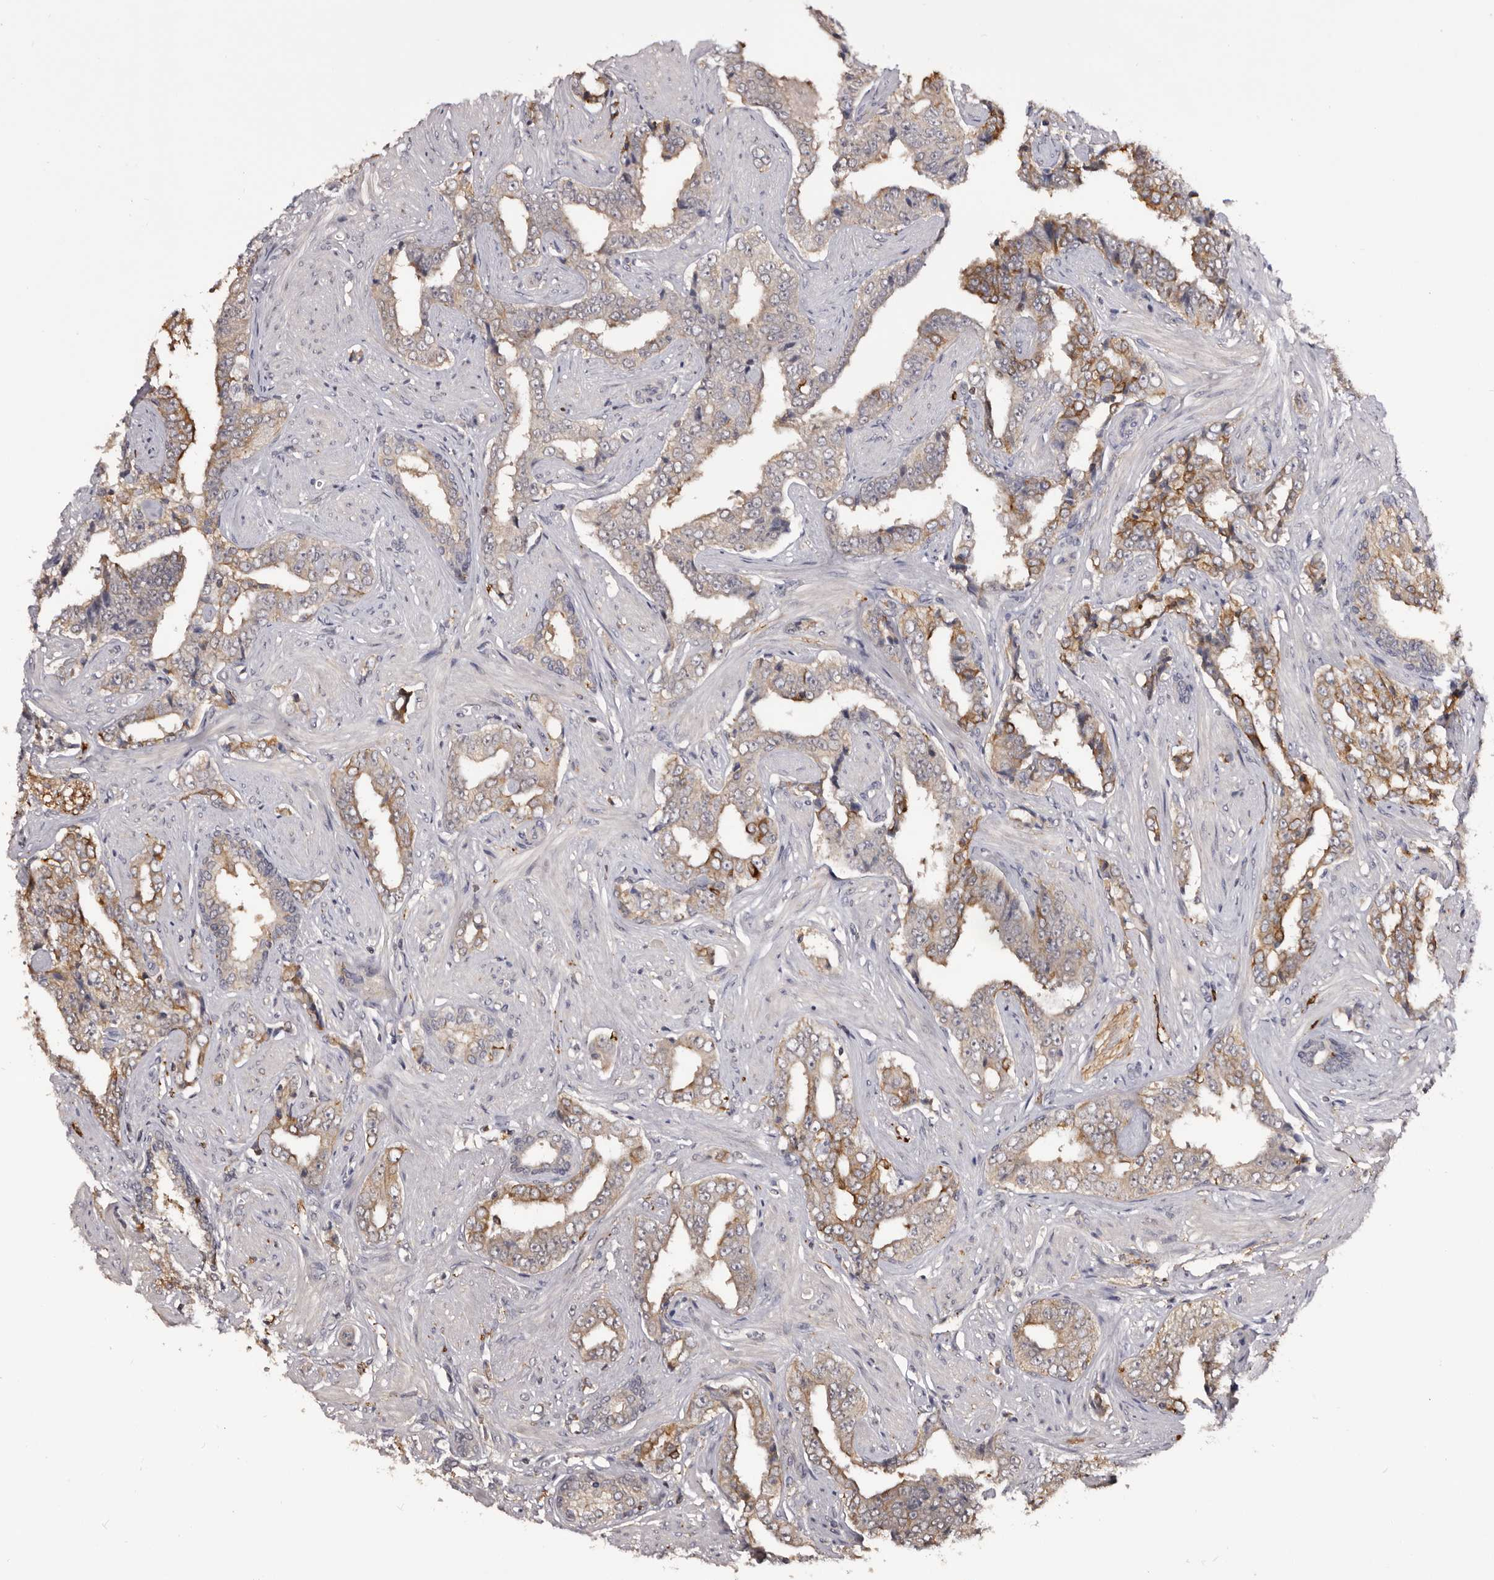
{"staining": {"intensity": "moderate", "quantity": "<25%", "location": "cytoplasmic/membranous"}, "tissue": "prostate cancer", "cell_type": "Tumor cells", "image_type": "cancer", "snomed": [{"axis": "morphology", "description": "Adenocarcinoma, High grade"}, {"axis": "topography", "description": "Prostate"}], "caption": "Immunohistochemical staining of human prostate high-grade adenocarcinoma reveals low levels of moderate cytoplasmic/membranous protein expression in approximately <25% of tumor cells.", "gene": "TNNI1", "patient": {"sex": "male", "age": 71}}